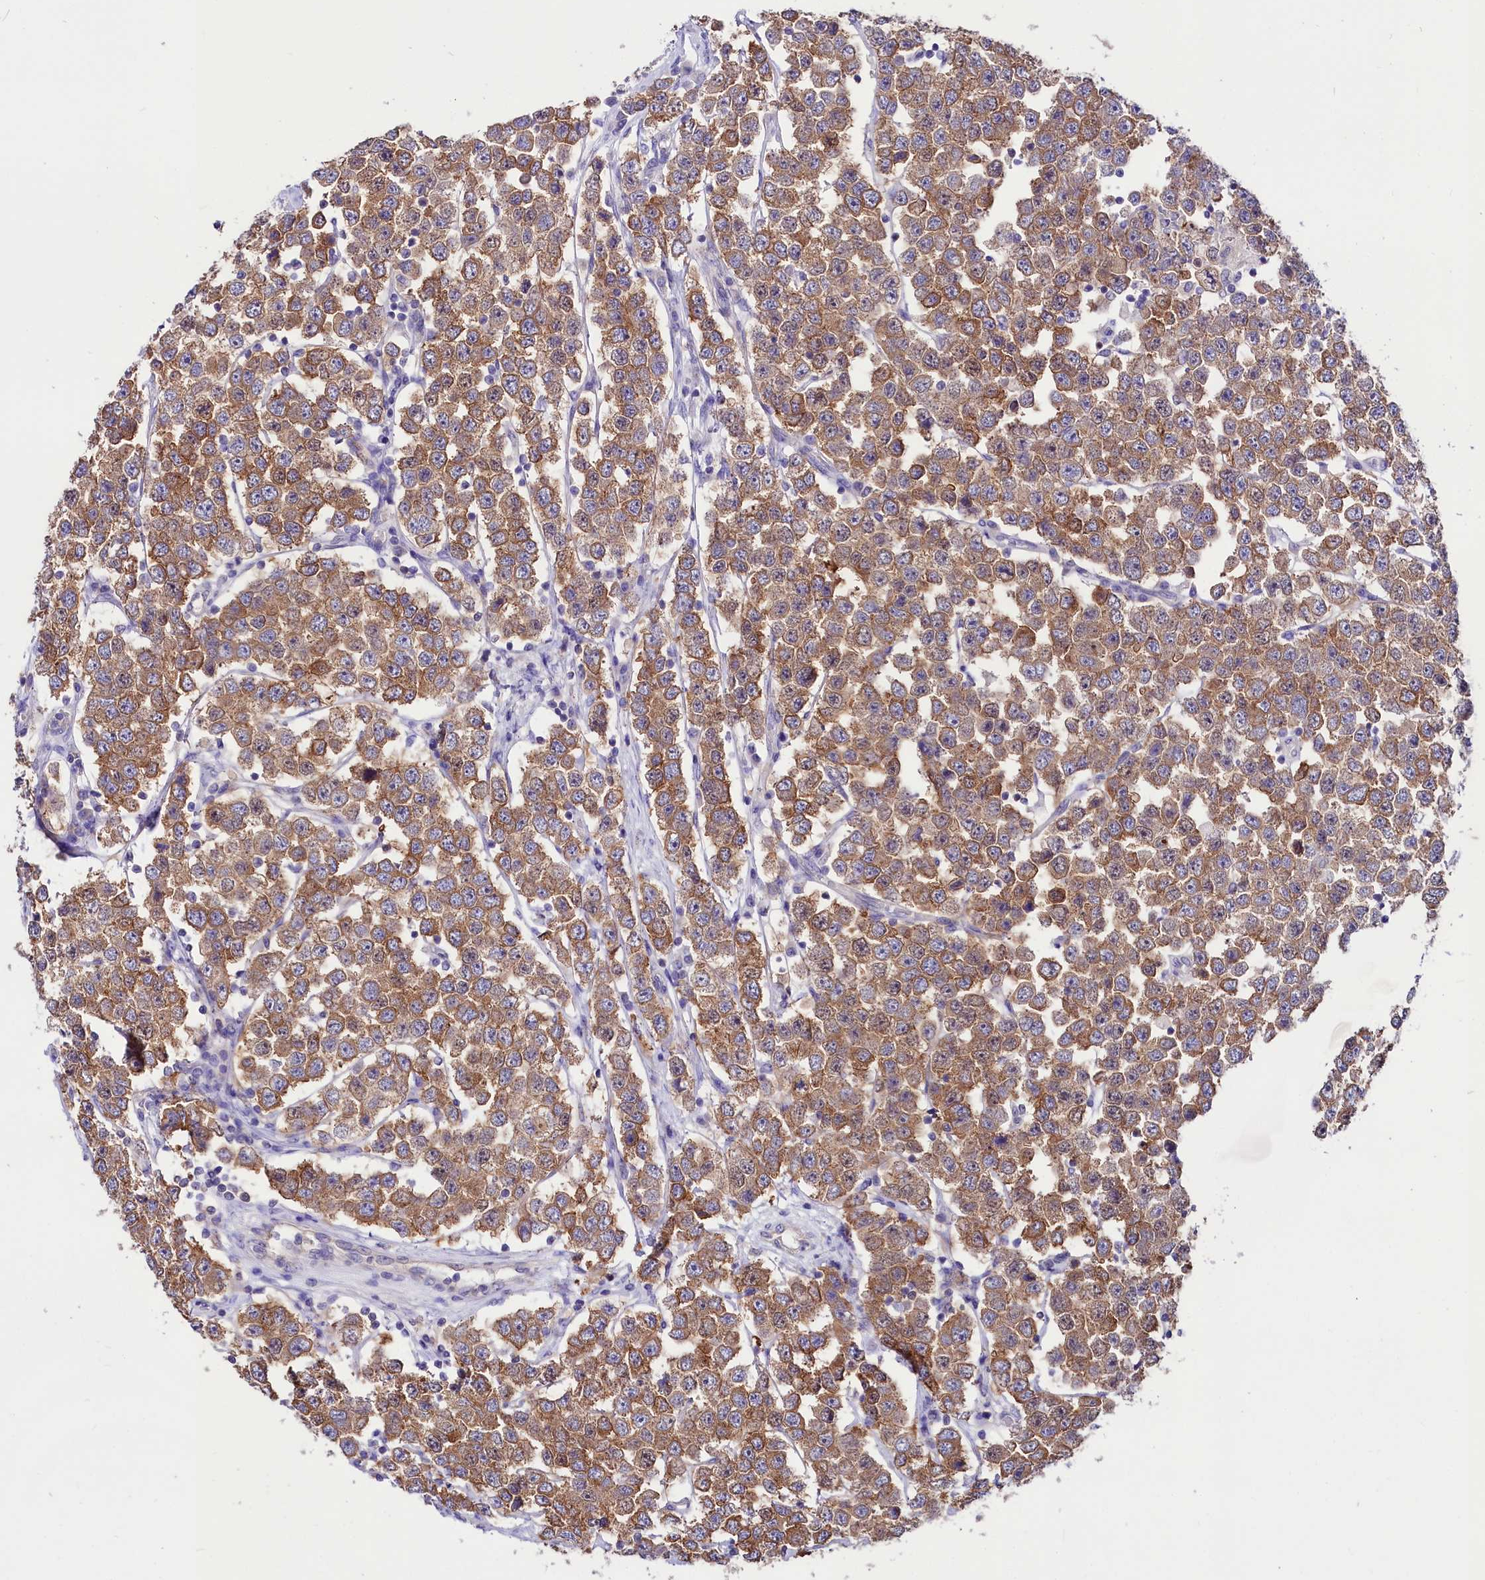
{"staining": {"intensity": "moderate", "quantity": ">75%", "location": "cytoplasmic/membranous"}, "tissue": "testis cancer", "cell_type": "Tumor cells", "image_type": "cancer", "snomed": [{"axis": "morphology", "description": "Seminoma, NOS"}, {"axis": "topography", "description": "Testis"}], "caption": "Immunohistochemistry of seminoma (testis) displays medium levels of moderate cytoplasmic/membranous staining in about >75% of tumor cells.", "gene": "ABHD5", "patient": {"sex": "male", "age": 28}}